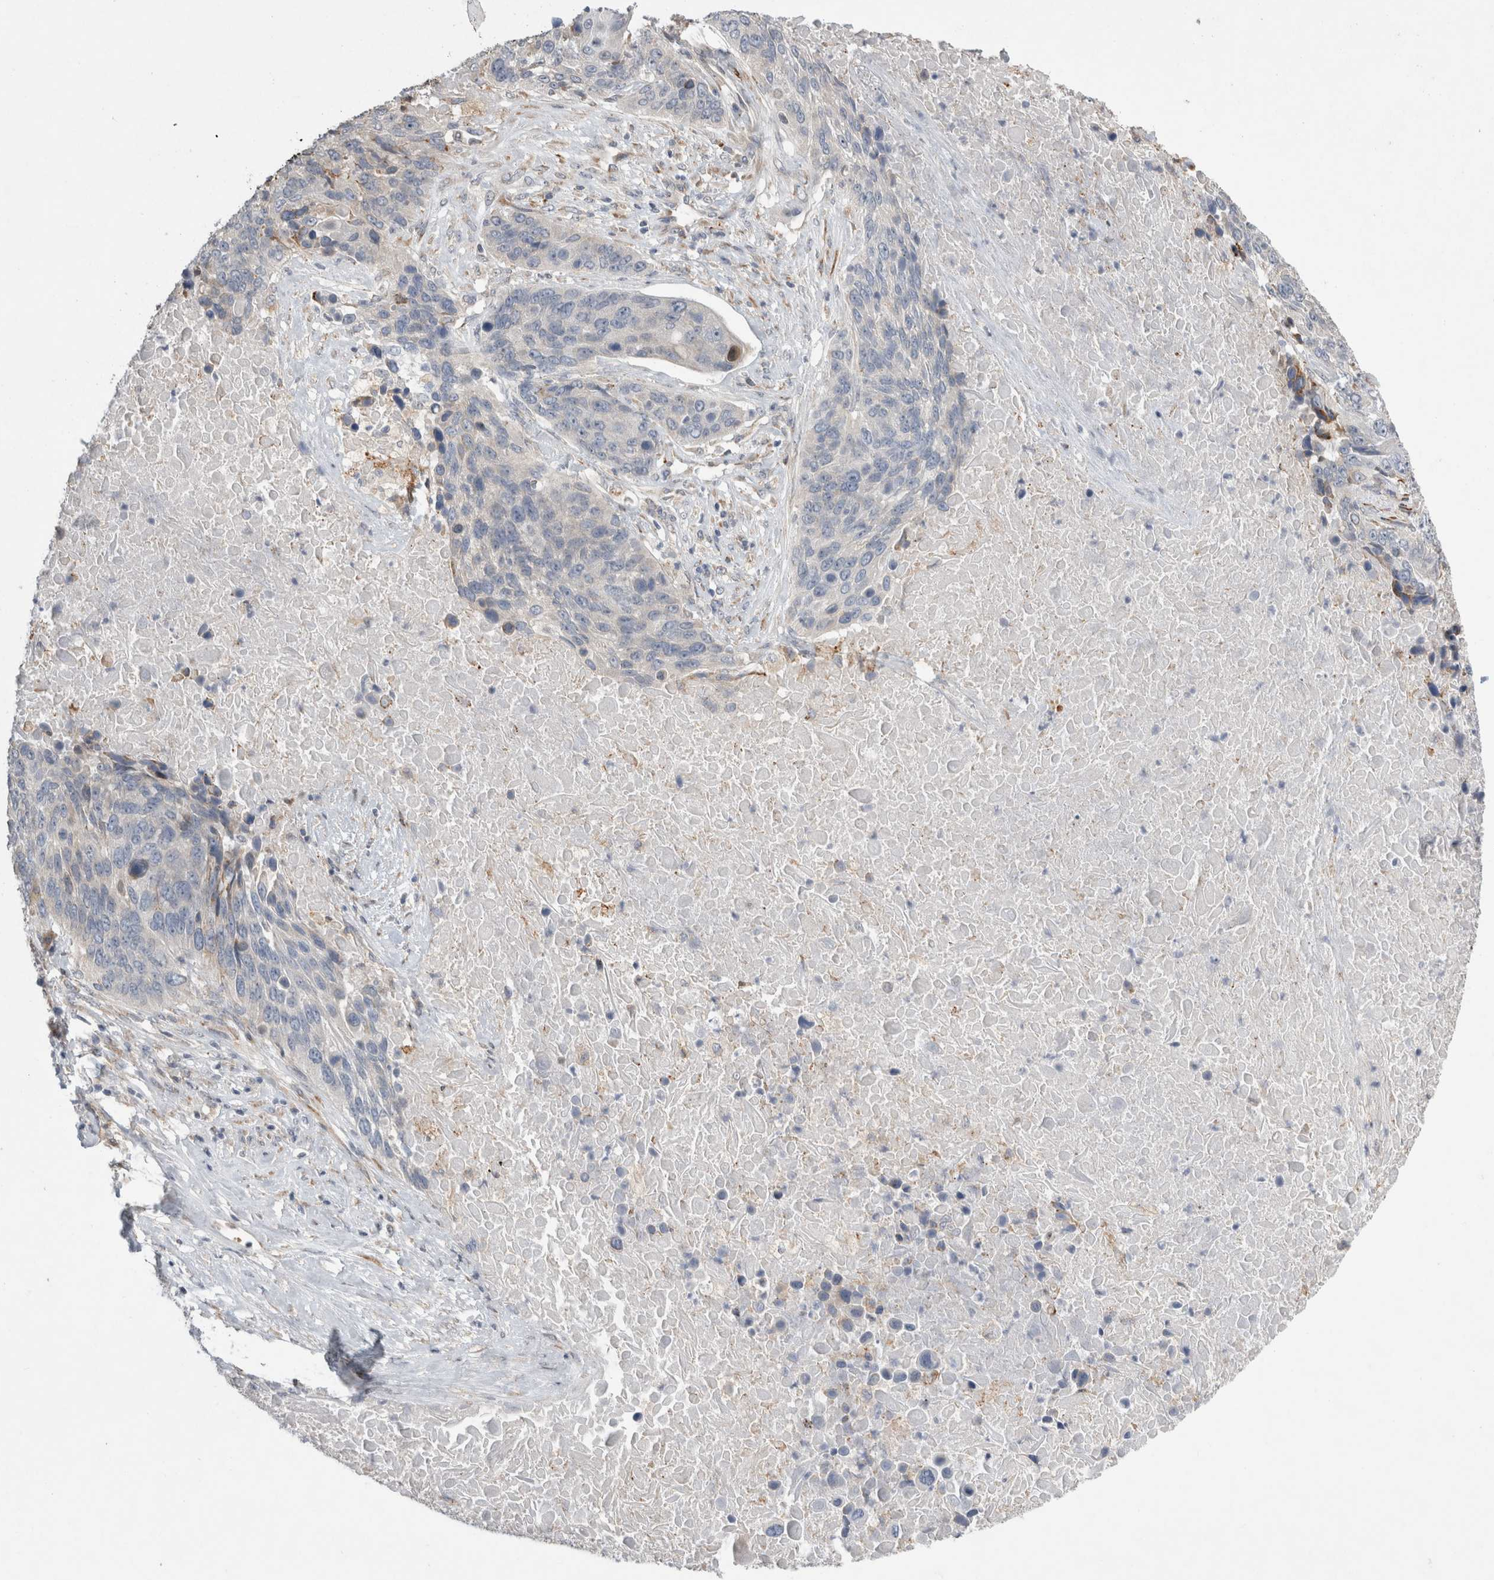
{"staining": {"intensity": "negative", "quantity": "none", "location": "none"}, "tissue": "lung cancer", "cell_type": "Tumor cells", "image_type": "cancer", "snomed": [{"axis": "morphology", "description": "Squamous cell carcinoma, NOS"}, {"axis": "topography", "description": "Lung"}], "caption": "Immunohistochemical staining of lung cancer reveals no significant expression in tumor cells. (Brightfield microscopy of DAB immunohistochemistry (IHC) at high magnification).", "gene": "TRMT9B", "patient": {"sex": "male", "age": 66}}